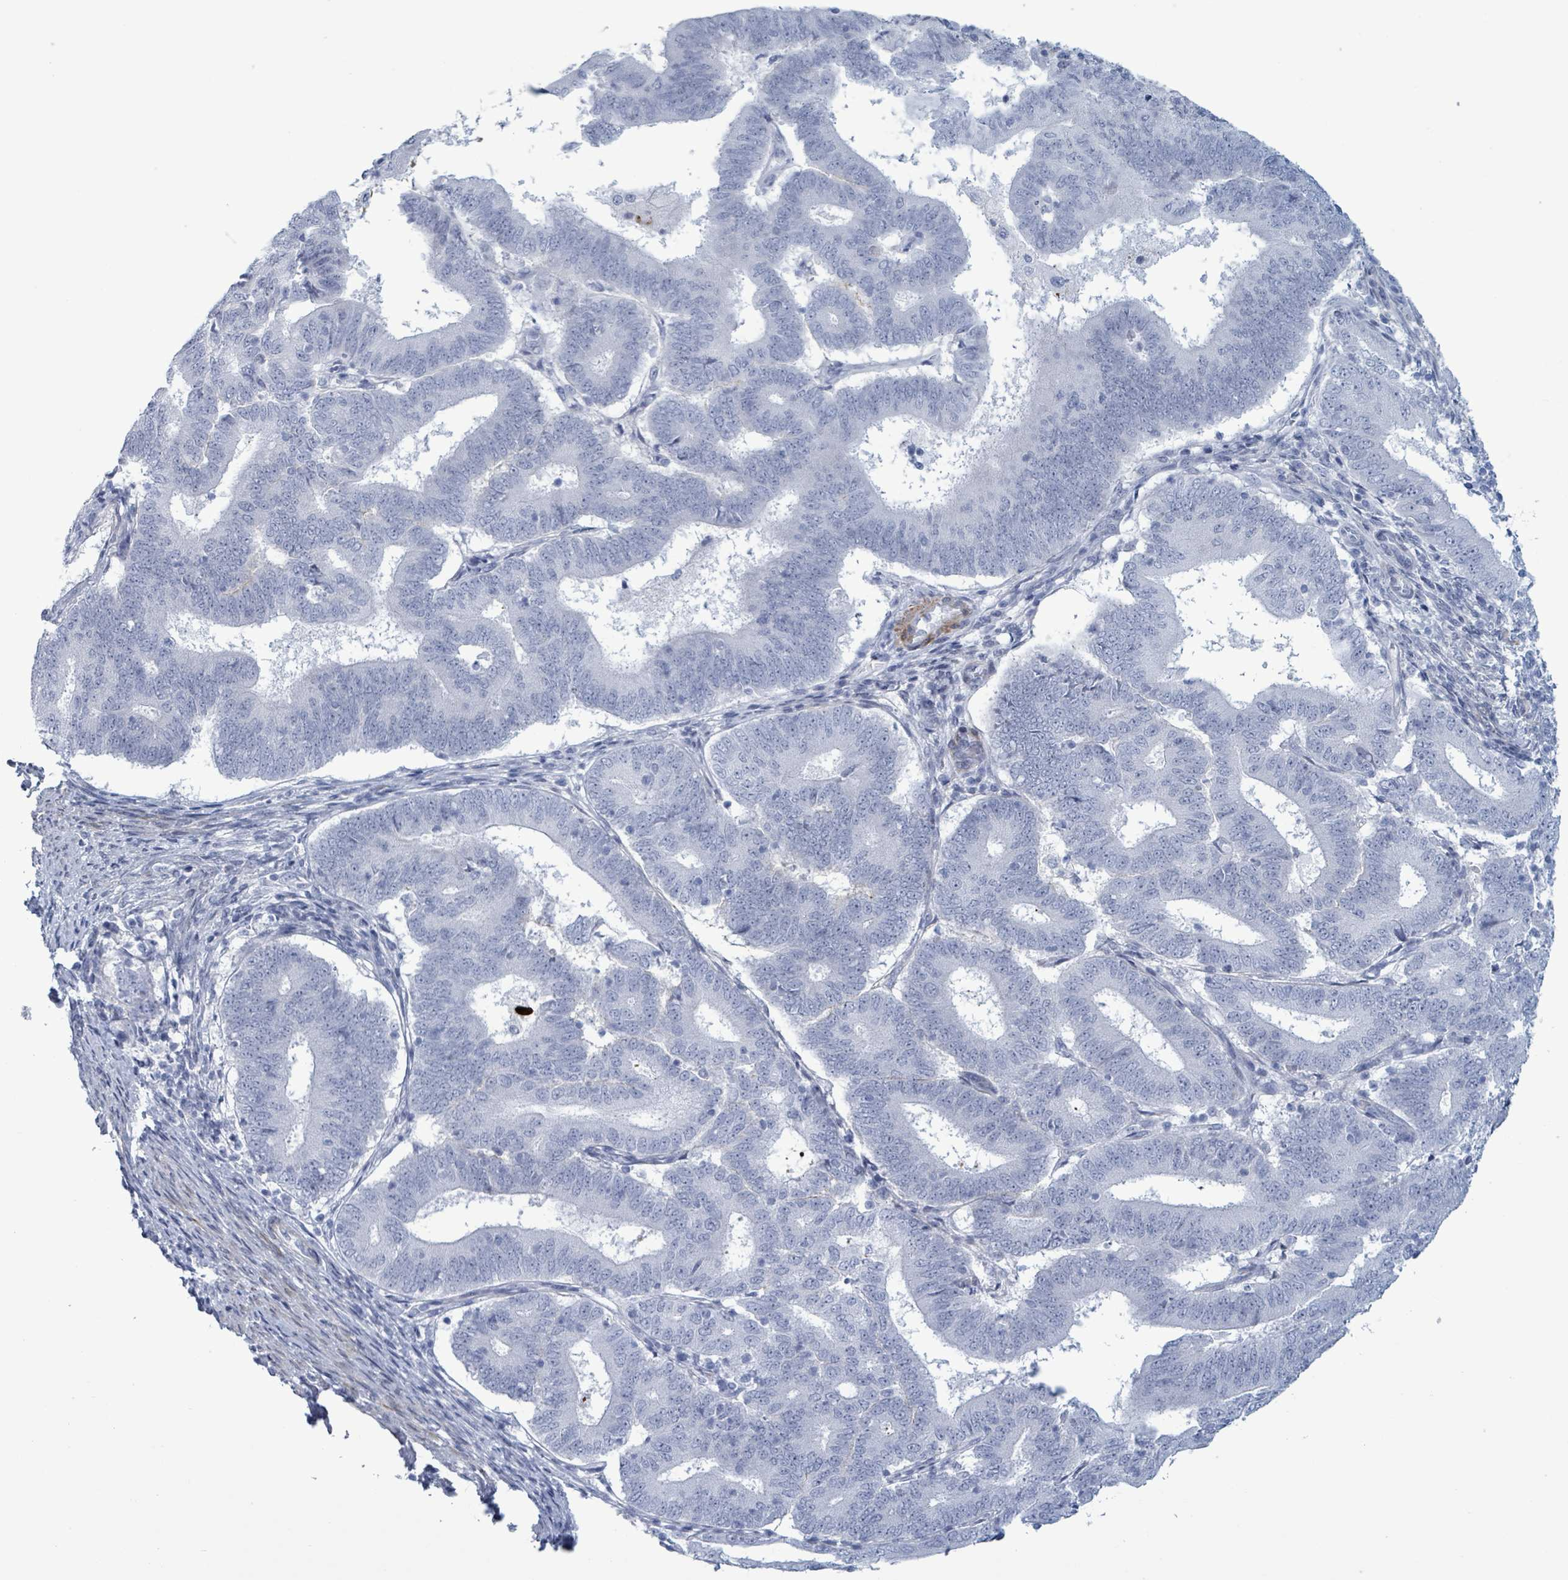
{"staining": {"intensity": "negative", "quantity": "none", "location": "none"}, "tissue": "endometrial cancer", "cell_type": "Tumor cells", "image_type": "cancer", "snomed": [{"axis": "morphology", "description": "Adenocarcinoma, NOS"}, {"axis": "topography", "description": "Endometrium"}], "caption": "IHC histopathology image of human endometrial adenocarcinoma stained for a protein (brown), which shows no expression in tumor cells. The staining is performed using DAB (3,3'-diaminobenzidine) brown chromogen with nuclei counter-stained in using hematoxylin.", "gene": "ZNF771", "patient": {"sex": "female", "age": 70}}